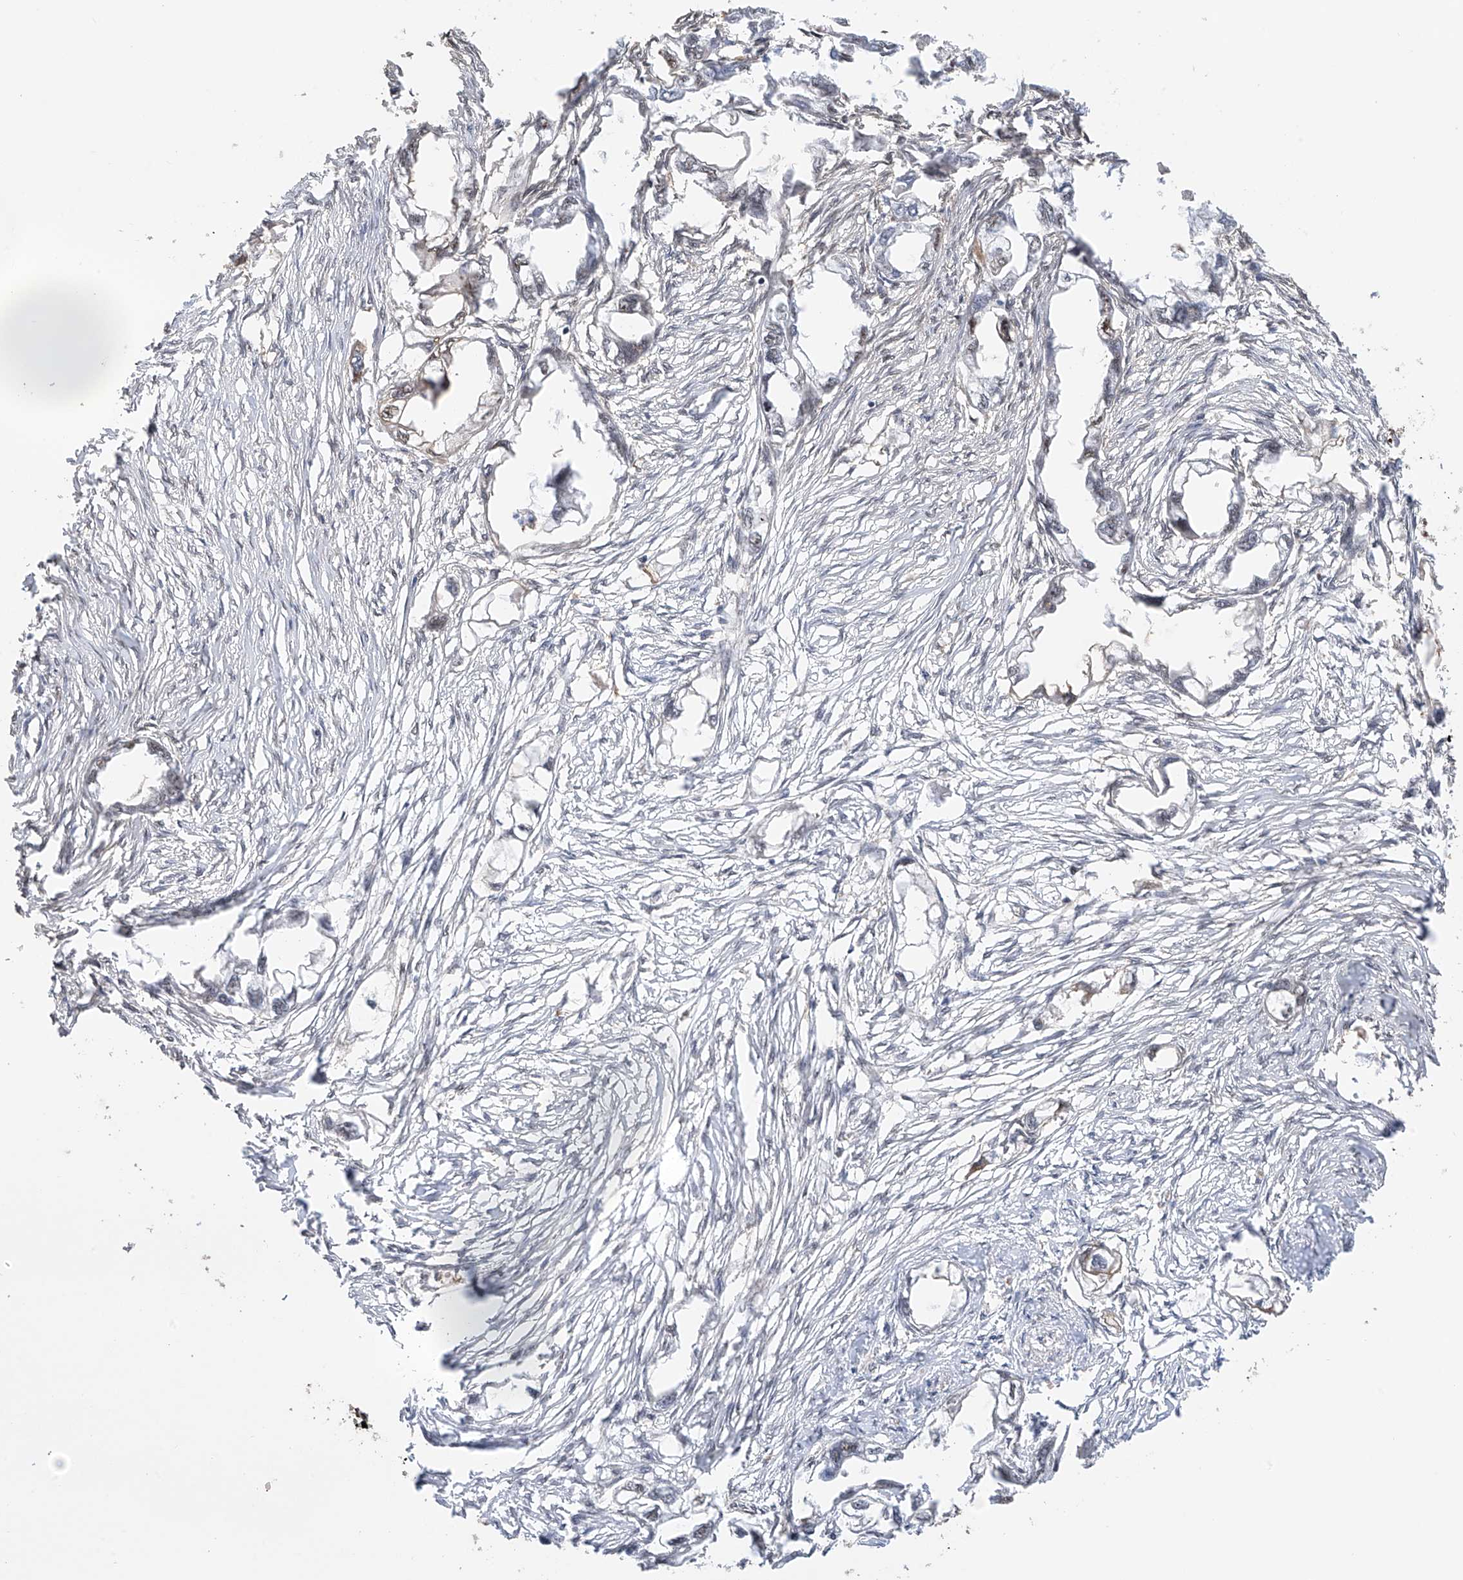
{"staining": {"intensity": "negative", "quantity": "none", "location": "none"}, "tissue": "endometrial cancer", "cell_type": "Tumor cells", "image_type": "cancer", "snomed": [{"axis": "morphology", "description": "Adenocarcinoma, NOS"}, {"axis": "morphology", "description": "Adenocarcinoma, metastatic, NOS"}, {"axis": "topography", "description": "Adipose tissue"}, {"axis": "topography", "description": "Endometrium"}], "caption": "Human endometrial cancer stained for a protein using immunohistochemistry shows no positivity in tumor cells.", "gene": "C1orf131", "patient": {"sex": "female", "age": 67}}